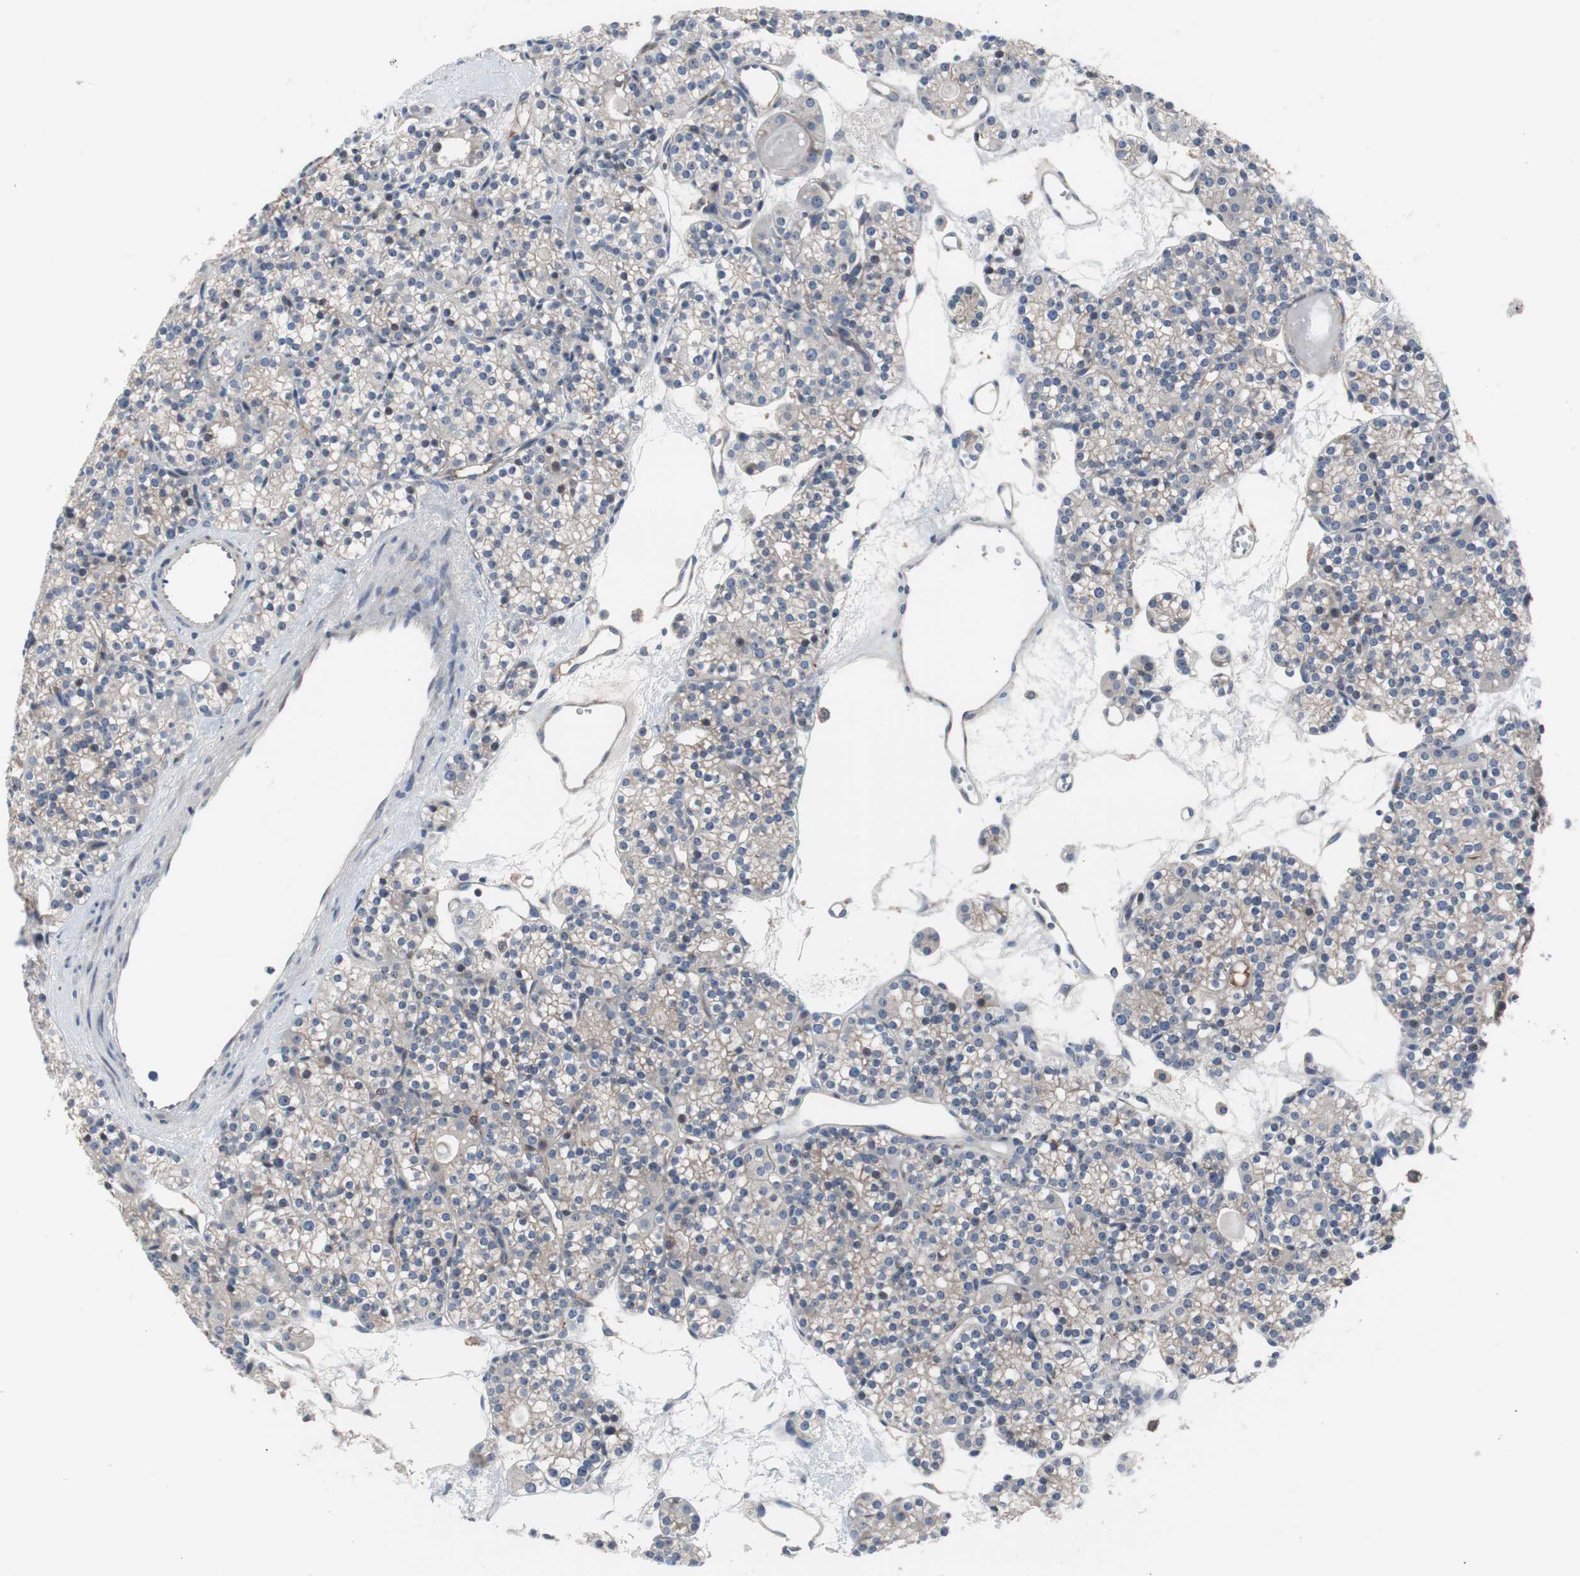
{"staining": {"intensity": "weak", "quantity": ">75%", "location": "cytoplasmic/membranous"}, "tissue": "parathyroid gland", "cell_type": "Glandular cells", "image_type": "normal", "snomed": [{"axis": "morphology", "description": "Normal tissue, NOS"}, {"axis": "topography", "description": "Parathyroid gland"}], "caption": "DAB (3,3'-diaminobenzidine) immunohistochemical staining of unremarkable human parathyroid gland reveals weak cytoplasmic/membranous protein expression in about >75% of glandular cells.", "gene": "KANSL1", "patient": {"sex": "female", "age": 64}}